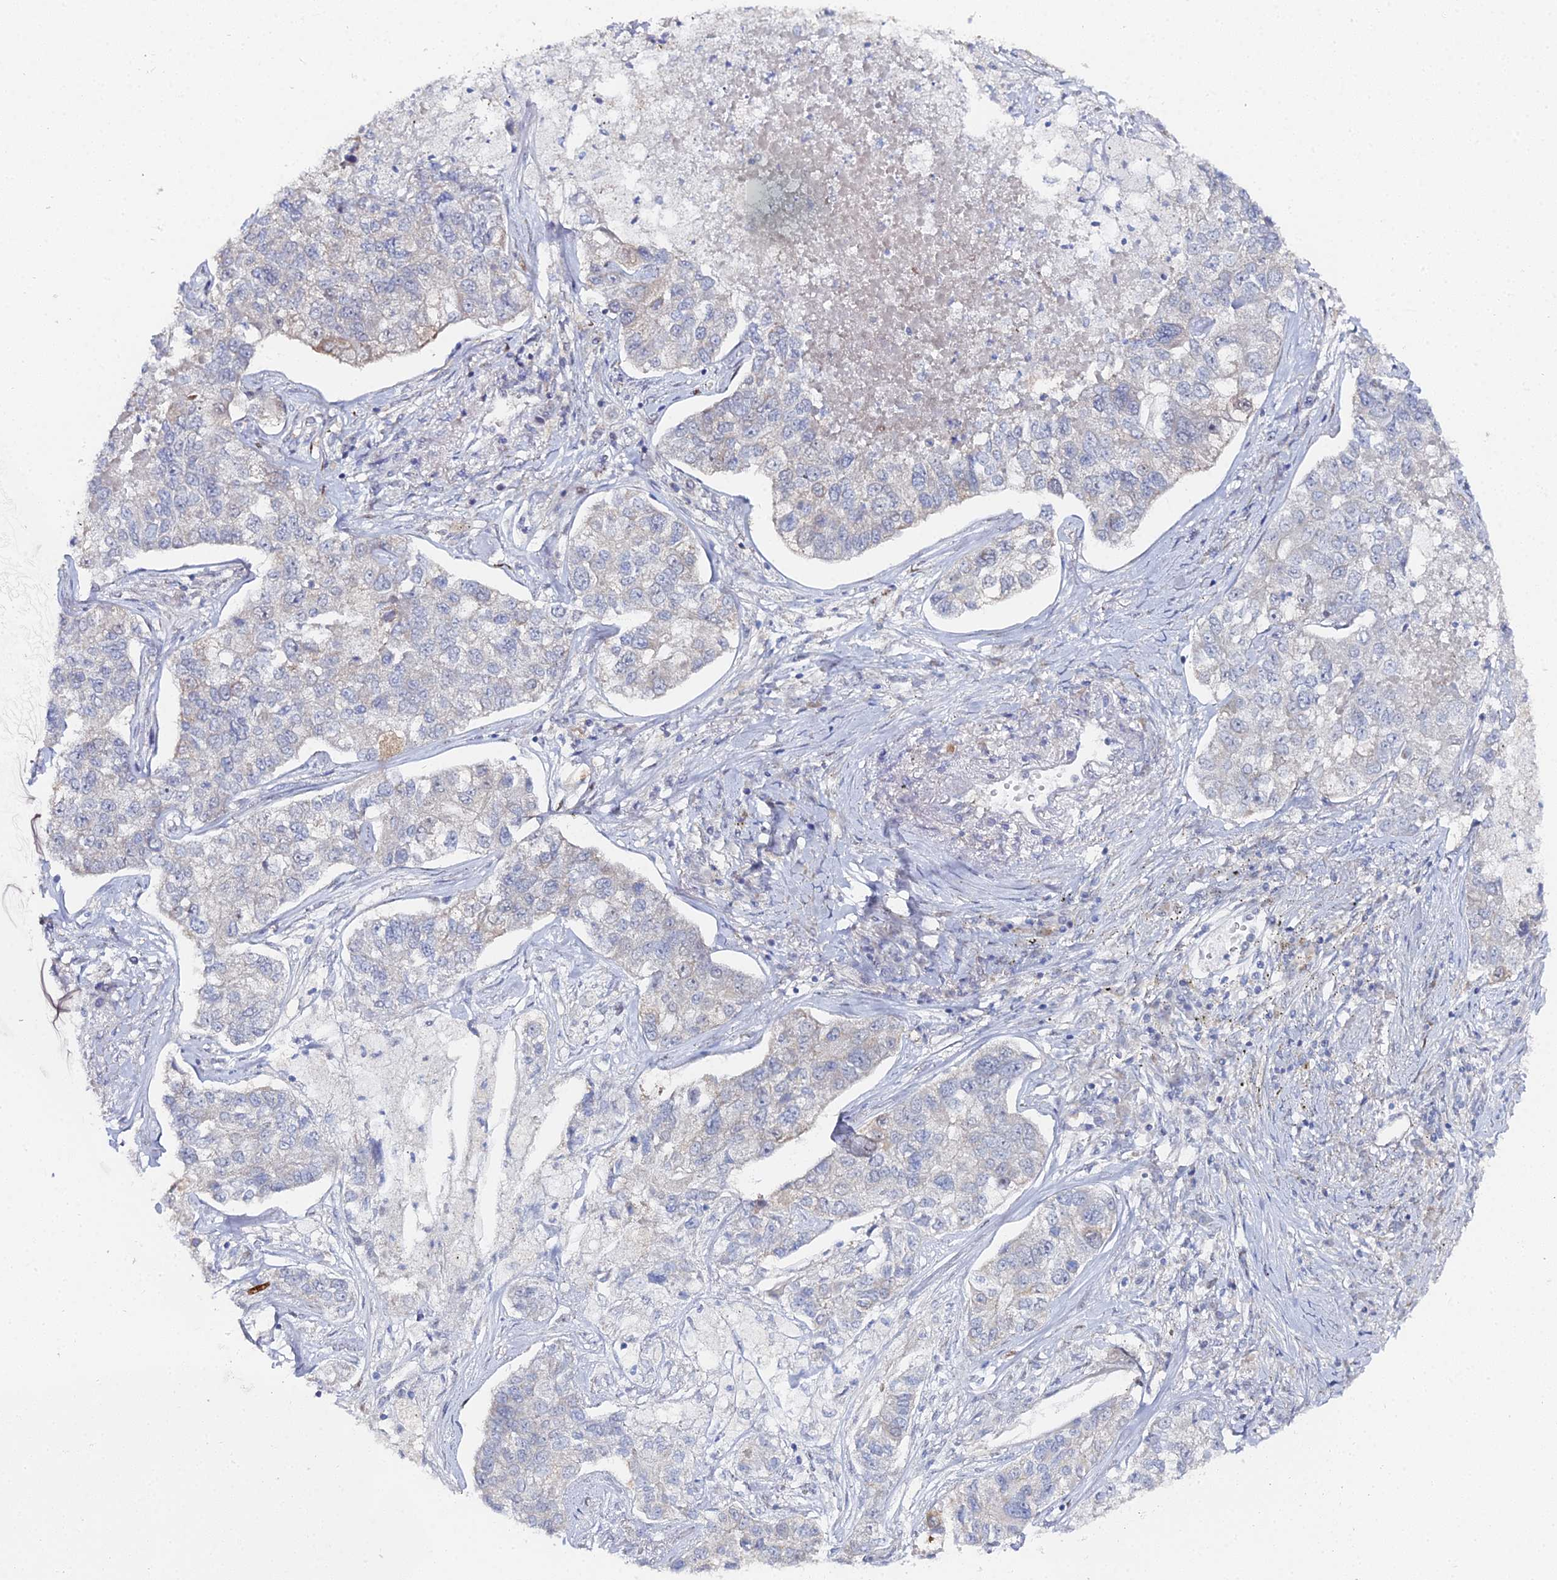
{"staining": {"intensity": "negative", "quantity": "none", "location": "none"}, "tissue": "lung cancer", "cell_type": "Tumor cells", "image_type": "cancer", "snomed": [{"axis": "morphology", "description": "Adenocarcinoma, NOS"}, {"axis": "topography", "description": "Lung"}], "caption": "Tumor cells are negative for brown protein staining in lung adenocarcinoma.", "gene": "THAP4", "patient": {"sex": "male", "age": 49}}